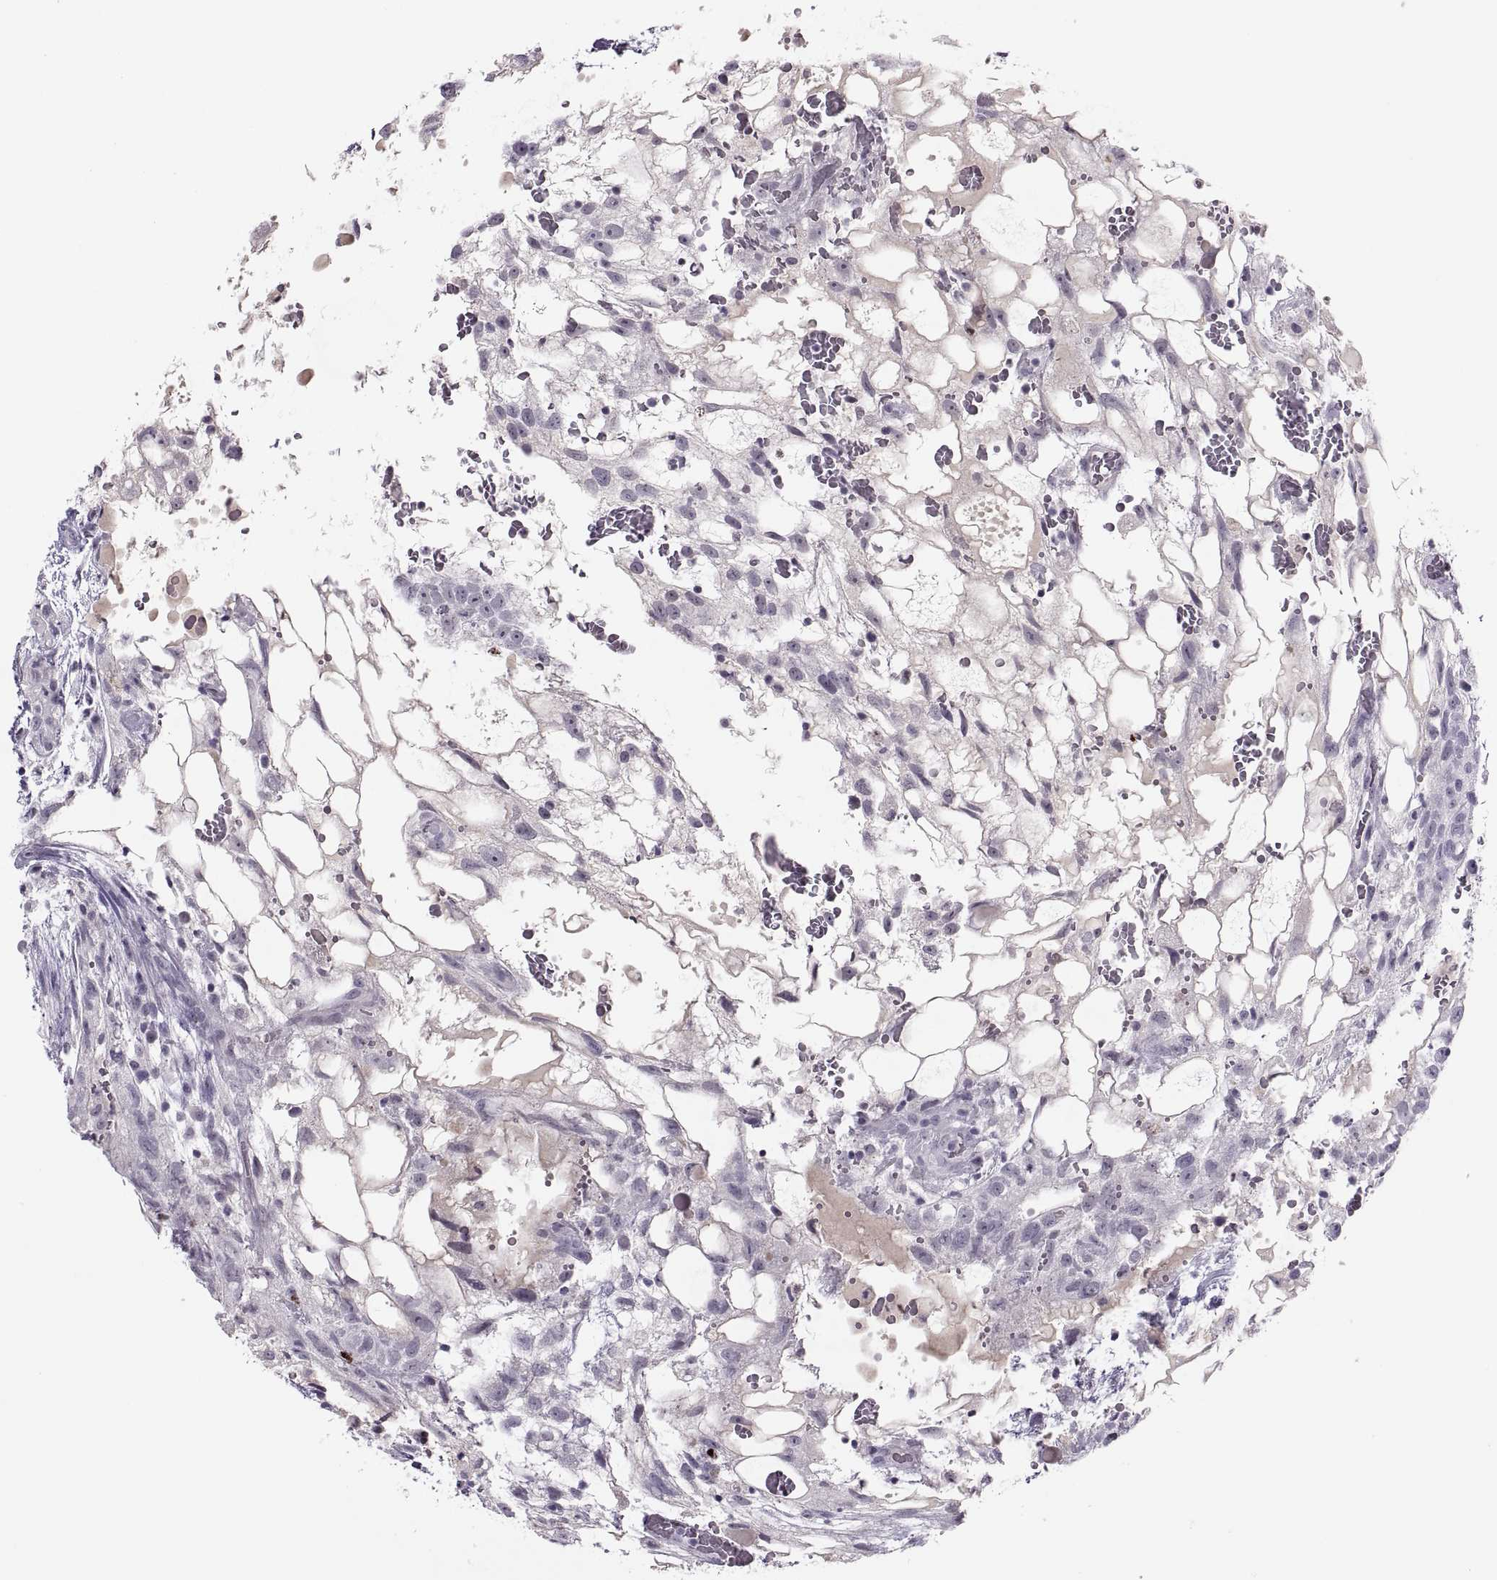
{"staining": {"intensity": "negative", "quantity": "none", "location": "none"}, "tissue": "testis cancer", "cell_type": "Tumor cells", "image_type": "cancer", "snomed": [{"axis": "morphology", "description": "Normal tissue, NOS"}, {"axis": "morphology", "description": "Carcinoma, Embryonal, NOS"}, {"axis": "topography", "description": "Testis"}], "caption": "This histopathology image is of embryonal carcinoma (testis) stained with IHC to label a protein in brown with the nuclei are counter-stained blue. There is no expression in tumor cells.", "gene": "CHCT1", "patient": {"sex": "male", "age": 32}}